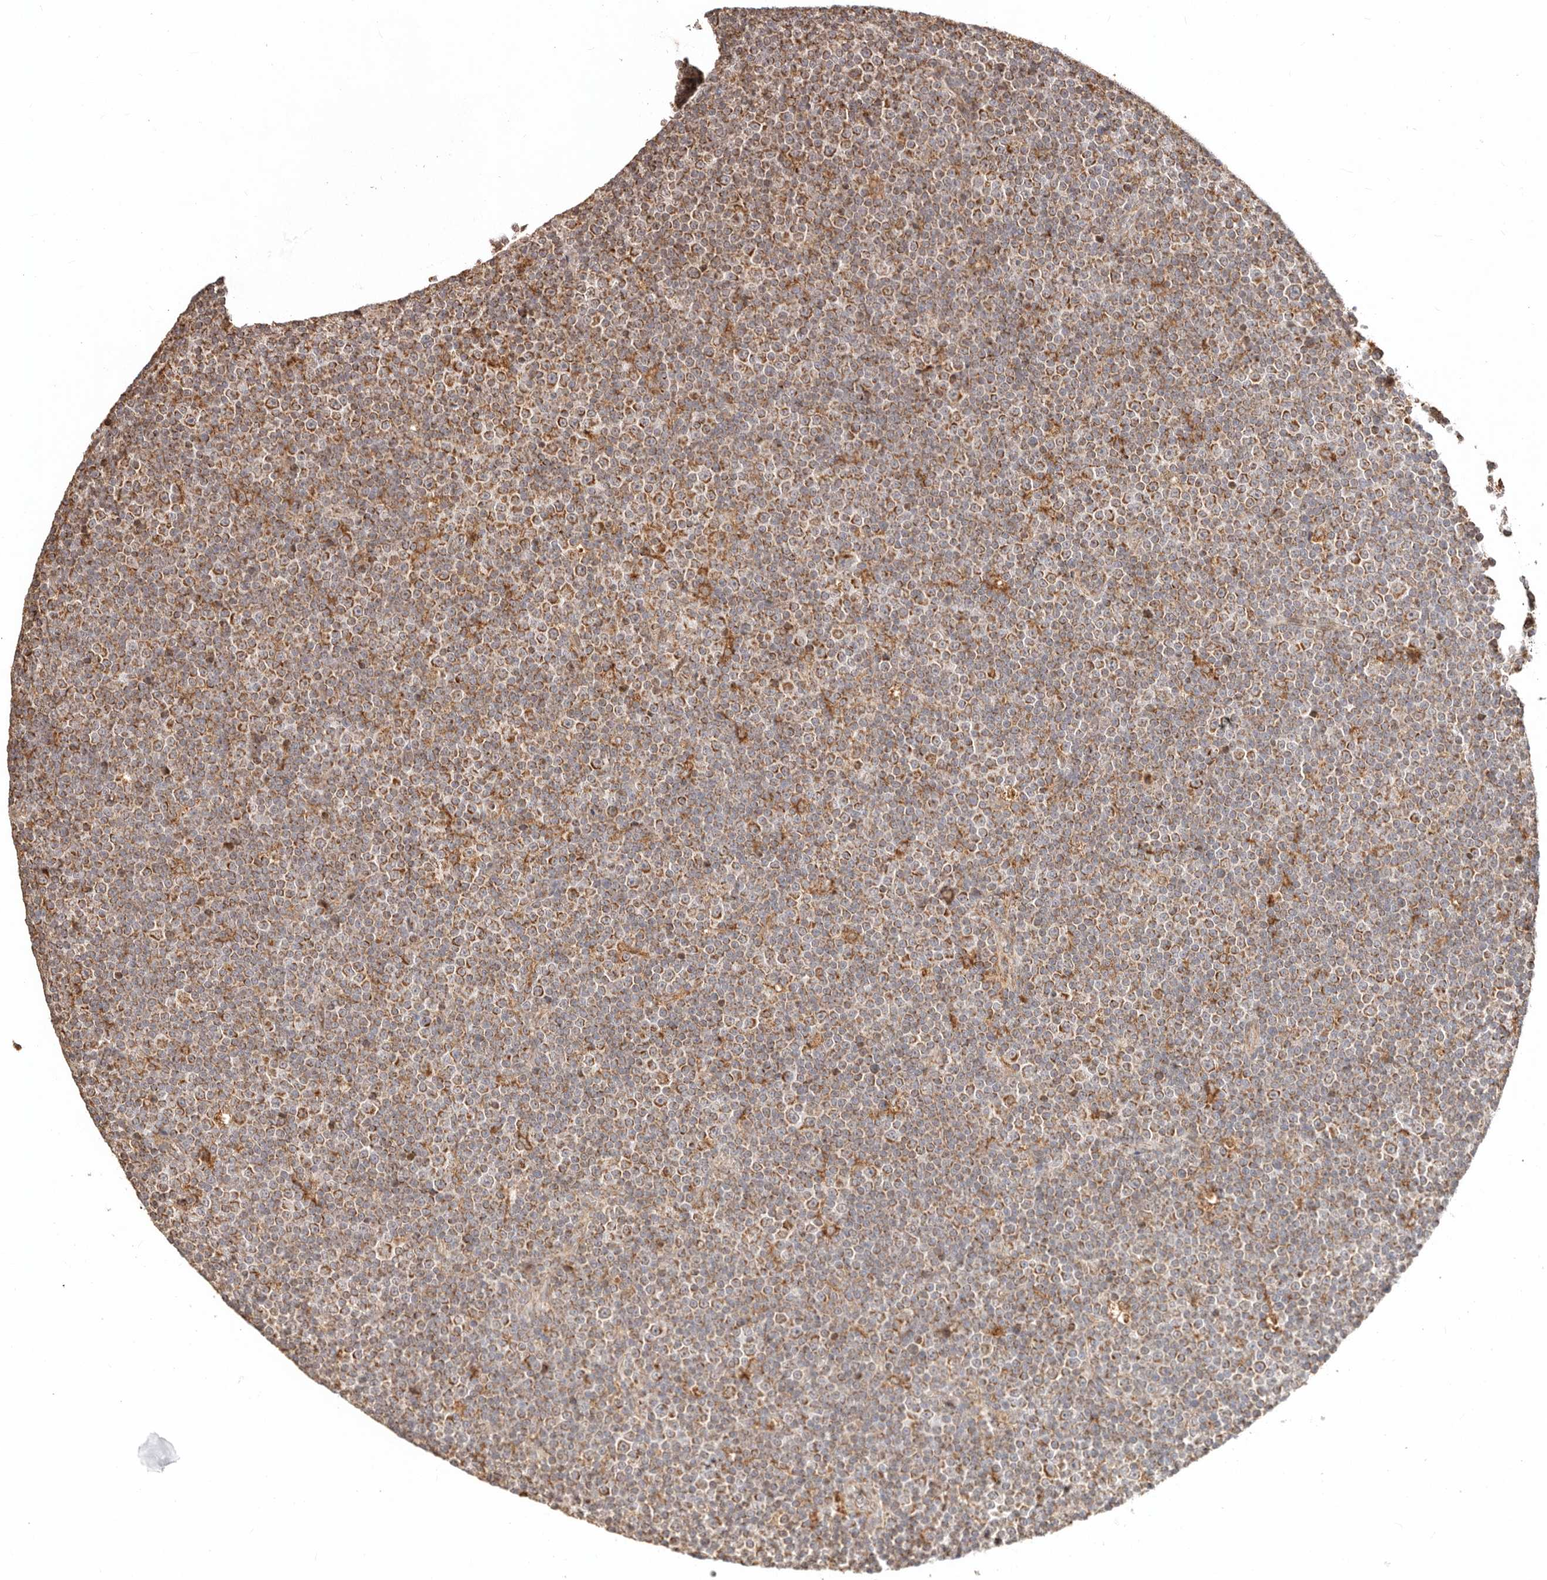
{"staining": {"intensity": "moderate", "quantity": ">75%", "location": "cytoplasmic/membranous"}, "tissue": "lymphoma", "cell_type": "Tumor cells", "image_type": "cancer", "snomed": [{"axis": "morphology", "description": "Malignant lymphoma, non-Hodgkin's type, Low grade"}, {"axis": "topography", "description": "Lymph node"}], "caption": "IHC (DAB) staining of human low-grade malignant lymphoma, non-Hodgkin's type reveals moderate cytoplasmic/membranous protein staining in about >75% of tumor cells. The staining was performed using DAB, with brown indicating positive protein expression. Nuclei are stained blue with hematoxylin.", "gene": "NDUFB11", "patient": {"sex": "female", "age": 67}}